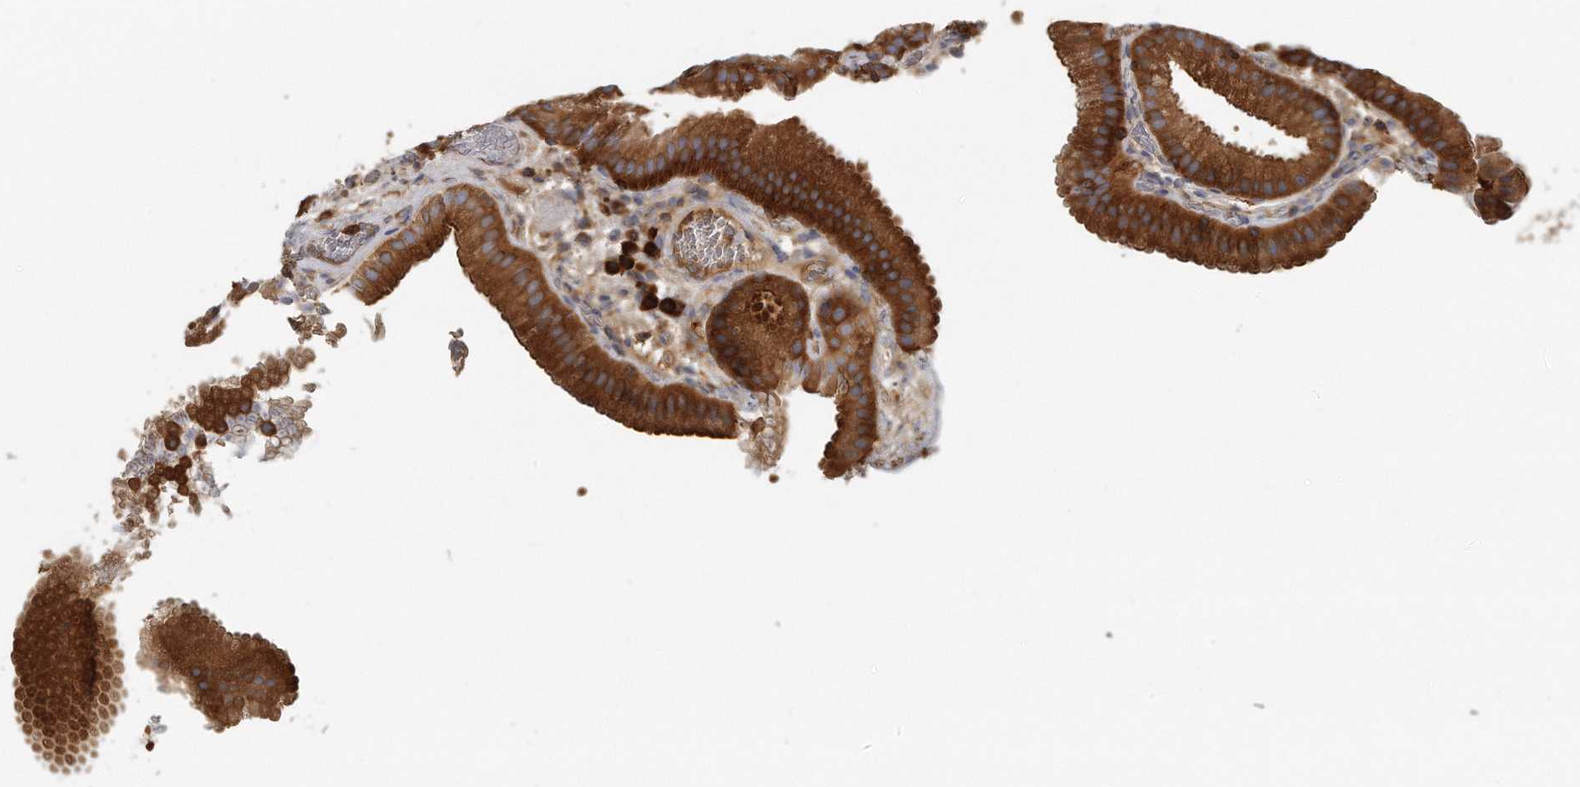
{"staining": {"intensity": "strong", "quantity": ">75%", "location": "cytoplasmic/membranous"}, "tissue": "gallbladder", "cell_type": "Glandular cells", "image_type": "normal", "snomed": [{"axis": "morphology", "description": "Normal tissue, NOS"}, {"axis": "topography", "description": "Gallbladder"}], "caption": "Approximately >75% of glandular cells in unremarkable human gallbladder exhibit strong cytoplasmic/membranous protein expression as visualized by brown immunohistochemical staining.", "gene": "EIF3I", "patient": {"sex": "female", "age": 30}}